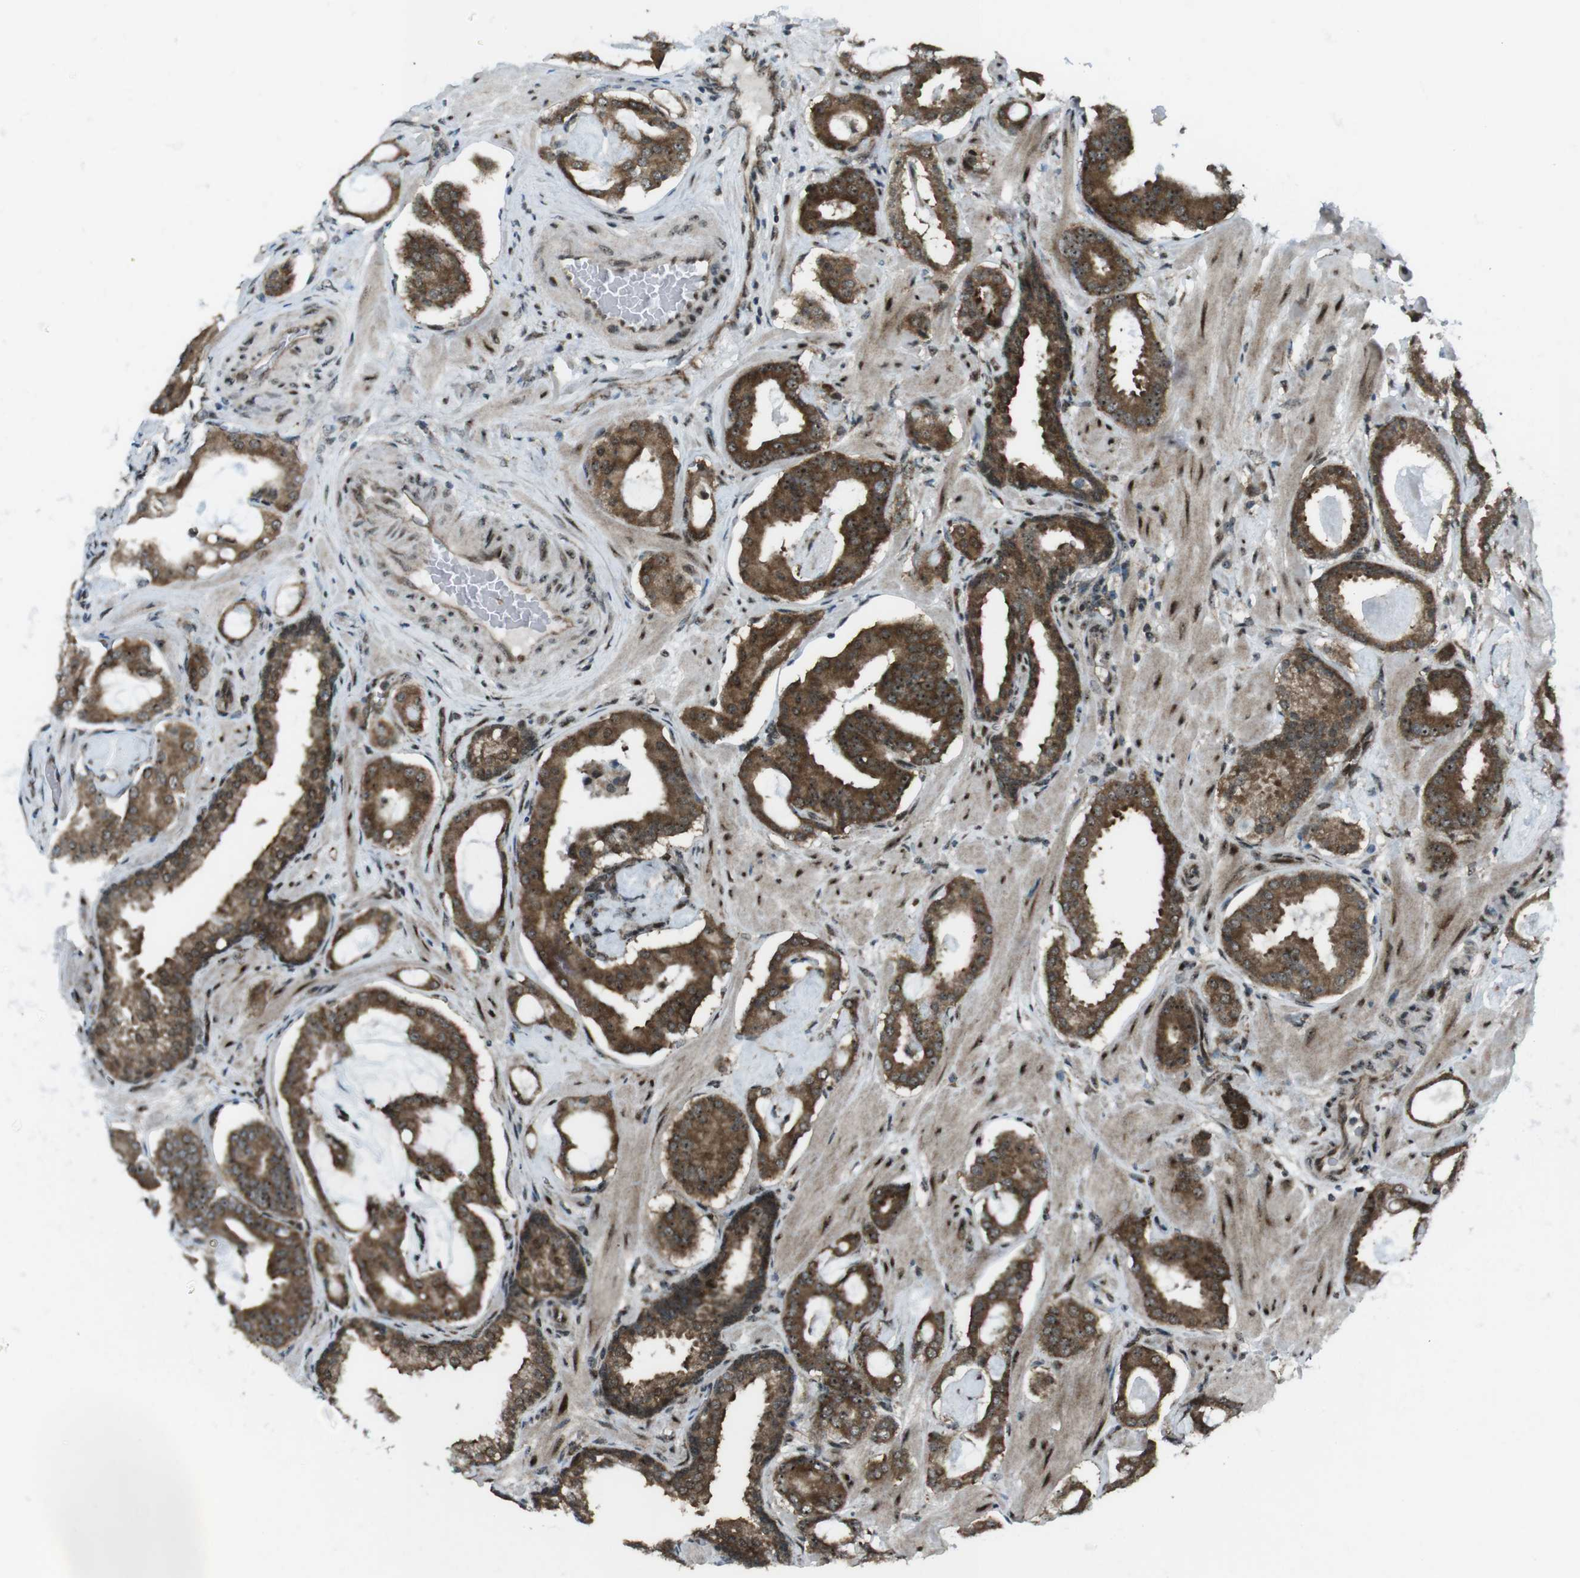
{"staining": {"intensity": "strong", "quantity": ">75%", "location": "cytoplasmic/membranous,nuclear"}, "tissue": "prostate cancer", "cell_type": "Tumor cells", "image_type": "cancer", "snomed": [{"axis": "morphology", "description": "Adenocarcinoma, Low grade"}, {"axis": "topography", "description": "Prostate"}], "caption": "Prostate adenocarcinoma (low-grade) stained with a protein marker demonstrates strong staining in tumor cells.", "gene": "CSNK1D", "patient": {"sex": "male", "age": 53}}